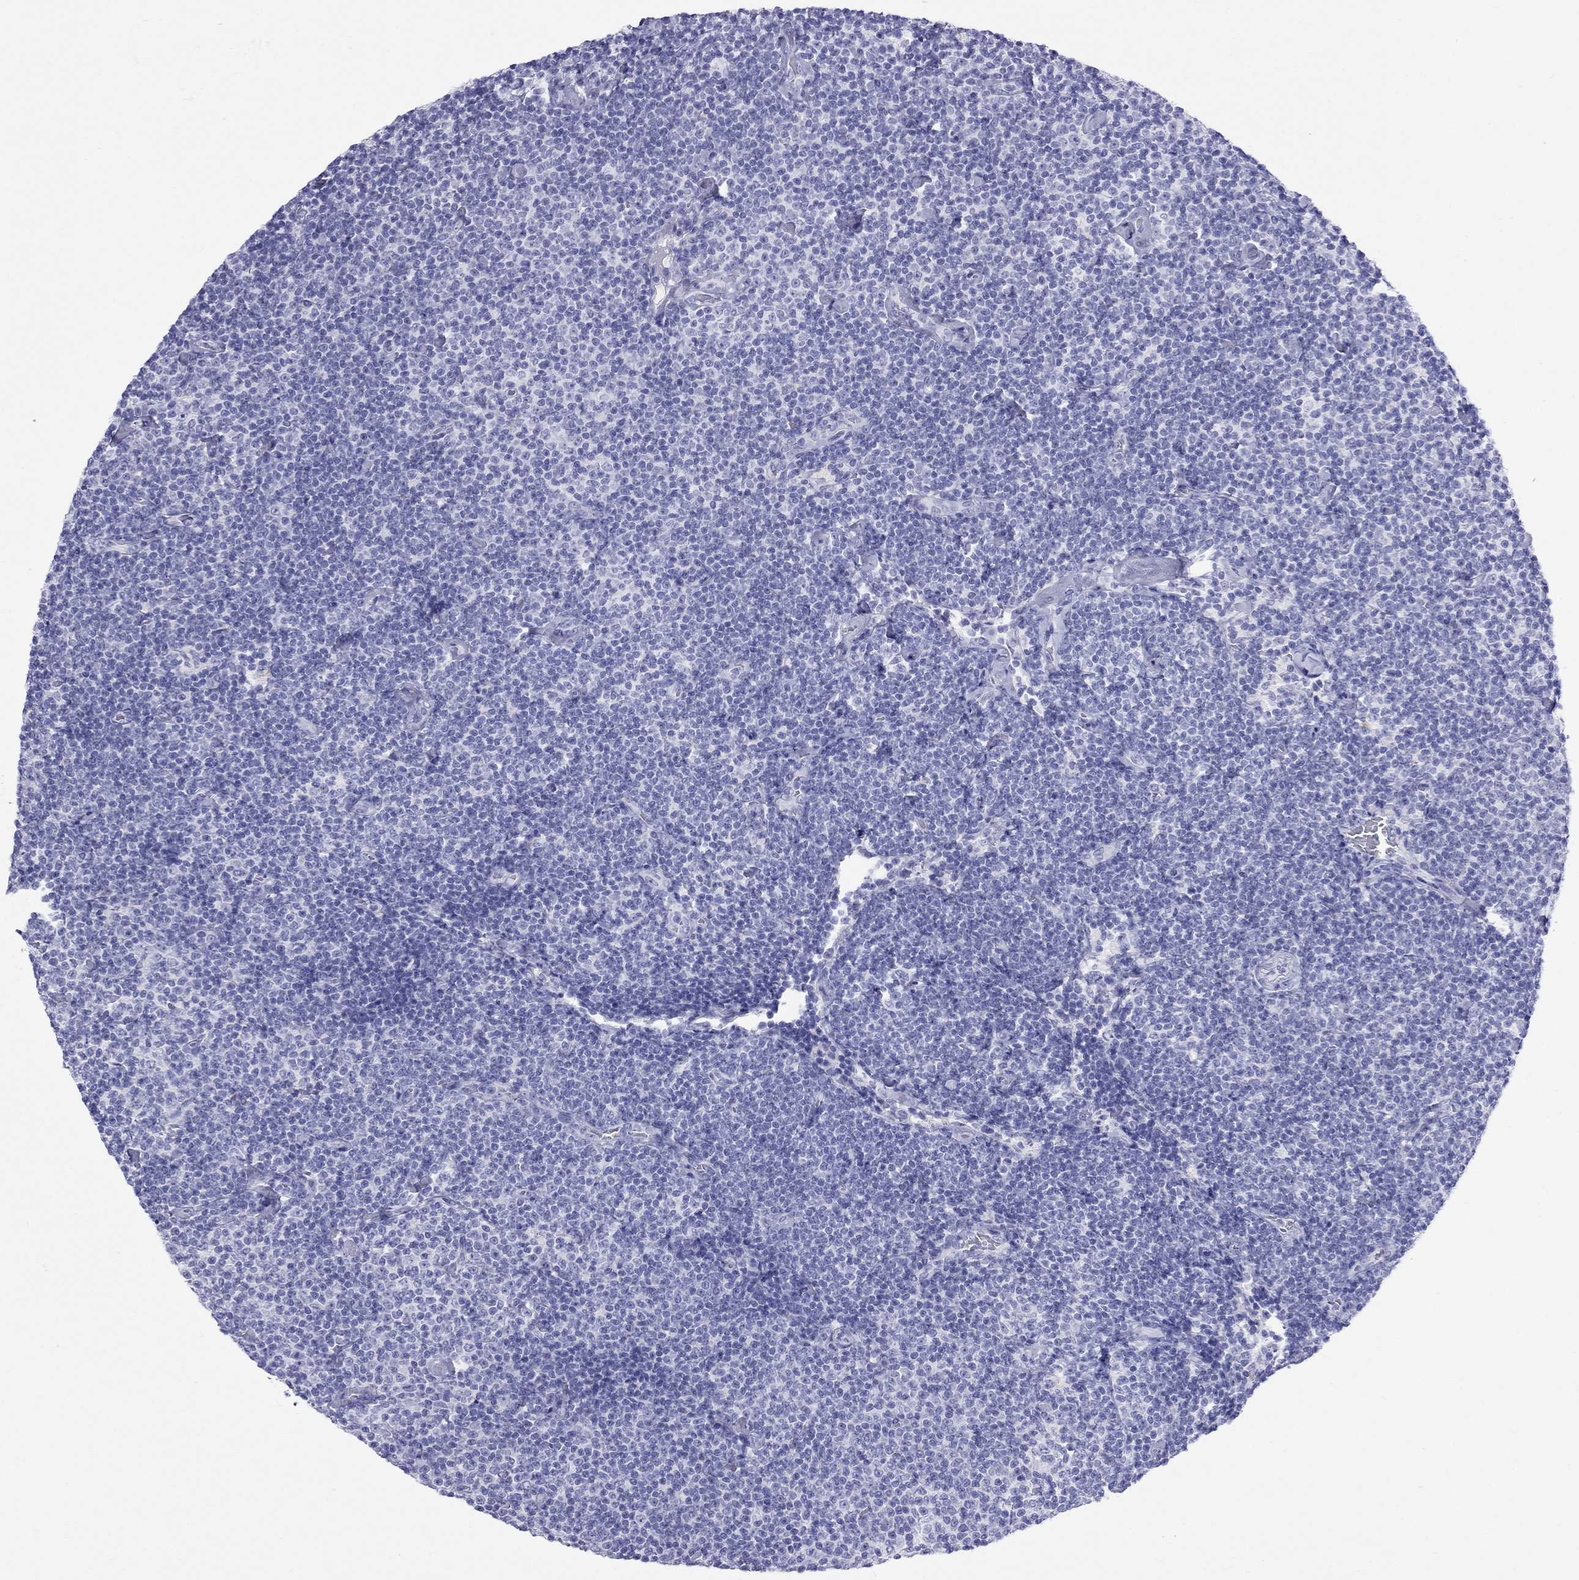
{"staining": {"intensity": "negative", "quantity": "none", "location": "none"}, "tissue": "lymphoma", "cell_type": "Tumor cells", "image_type": "cancer", "snomed": [{"axis": "morphology", "description": "Malignant lymphoma, non-Hodgkin's type, Low grade"}, {"axis": "topography", "description": "Lymph node"}], "caption": "Immunohistochemistry (IHC) photomicrograph of lymphoma stained for a protein (brown), which exhibits no positivity in tumor cells.", "gene": "HLA-DQB2", "patient": {"sex": "male", "age": 81}}